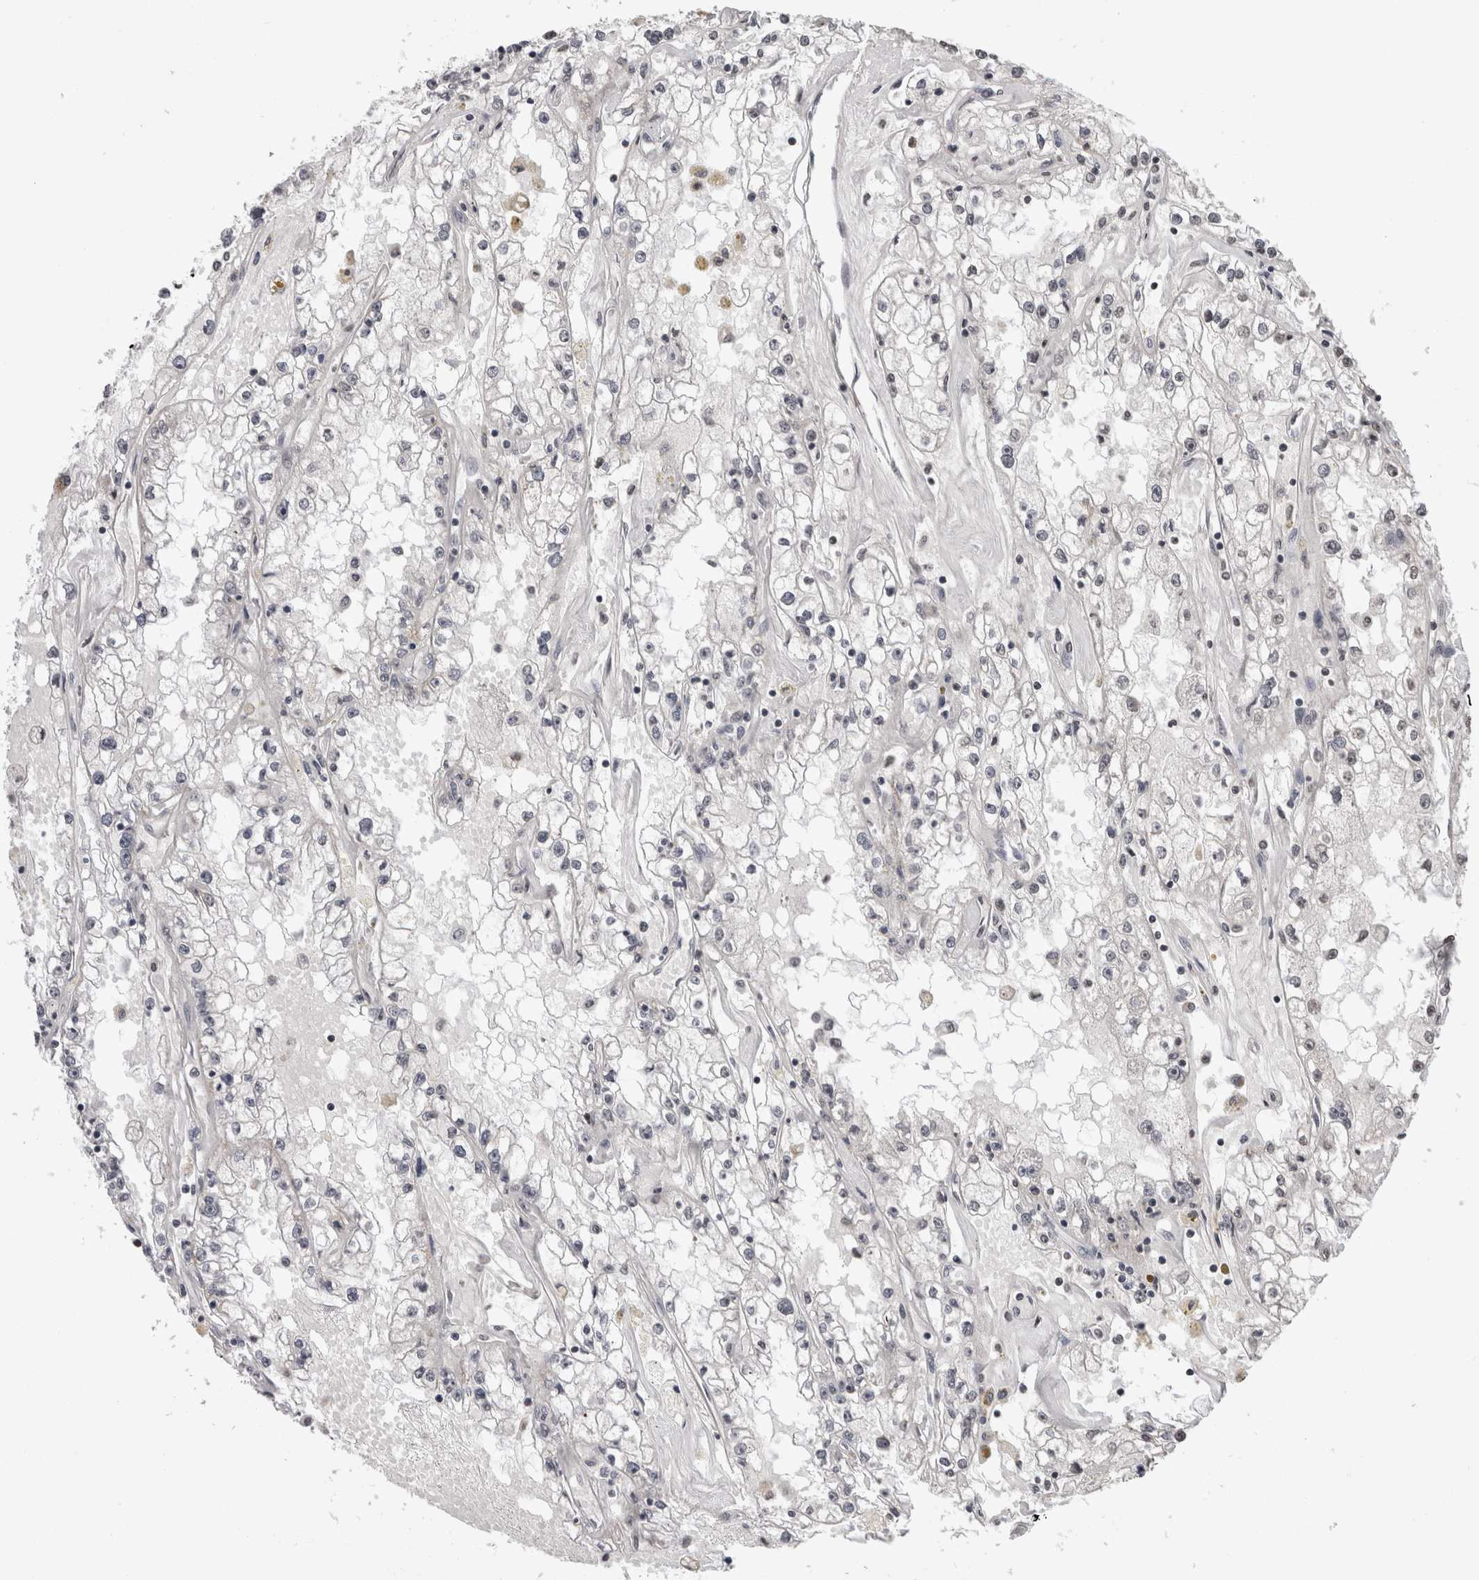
{"staining": {"intensity": "negative", "quantity": "none", "location": "none"}, "tissue": "renal cancer", "cell_type": "Tumor cells", "image_type": "cancer", "snomed": [{"axis": "morphology", "description": "Adenocarcinoma, NOS"}, {"axis": "topography", "description": "Kidney"}], "caption": "Human adenocarcinoma (renal) stained for a protein using immunohistochemistry (IHC) shows no staining in tumor cells.", "gene": "ZBTB11", "patient": {"sex": "male", "age": 56}}